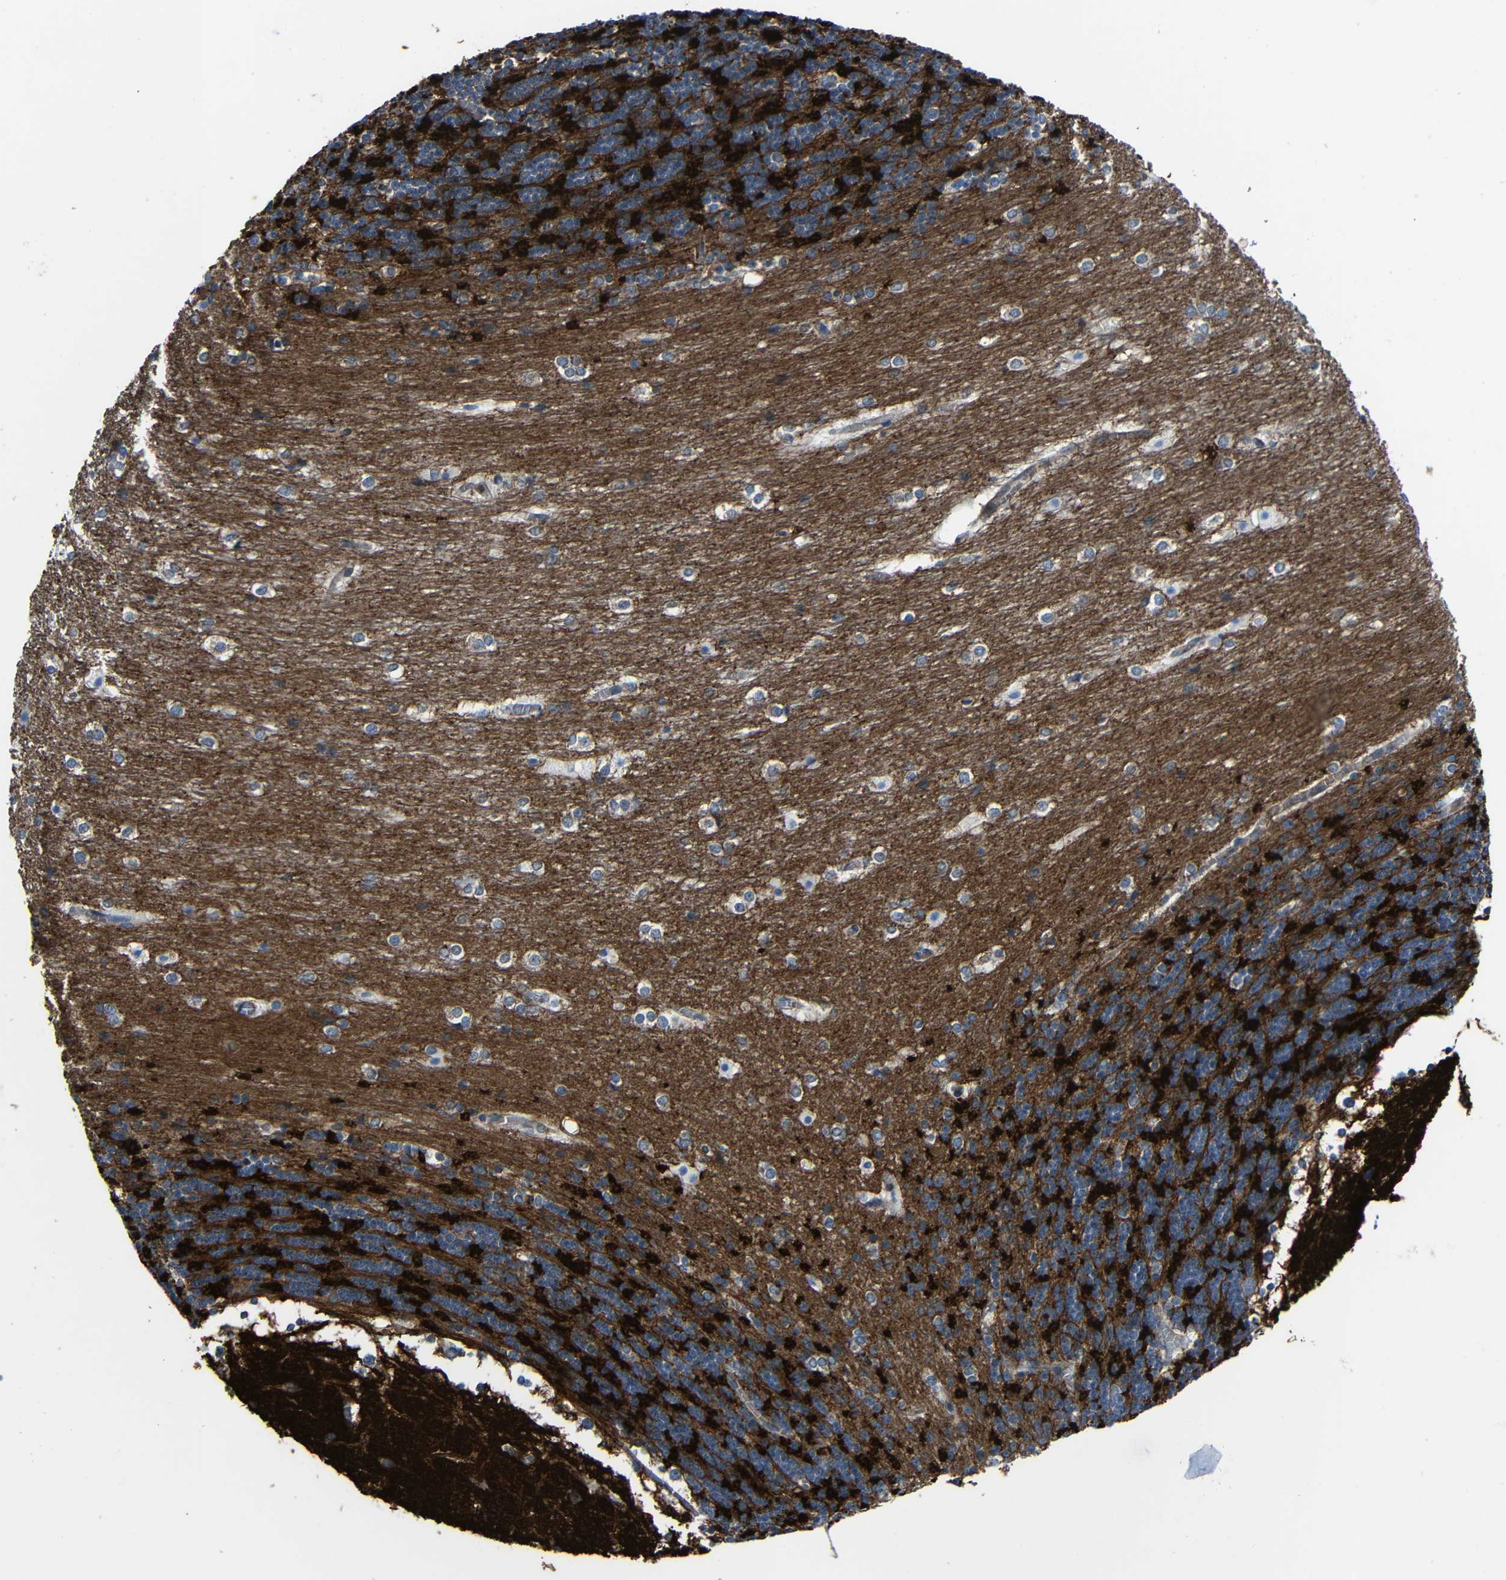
{"staining": {"intensity": "strong", "quantity": "25%-75%", "location": "cytoplasmic/membranous"}, "tissue": "cerebellum", "cell_type": "Cells in granular layer", "image_type": "normal", "snomed": [{"axis": "morphology", "description": "Normal tissue, NOS"}, {"axis": "topography", "description": "Cerebellum"}], "caption": "Brown immunohistochemical staining in benign cerebellum demonstrates strong cytoplasmic/membranous staining in approximately 25%-75% of cells in granular layer.", "gene": "DNAJC5", "patient": {"sex": "female", "age": 19}}